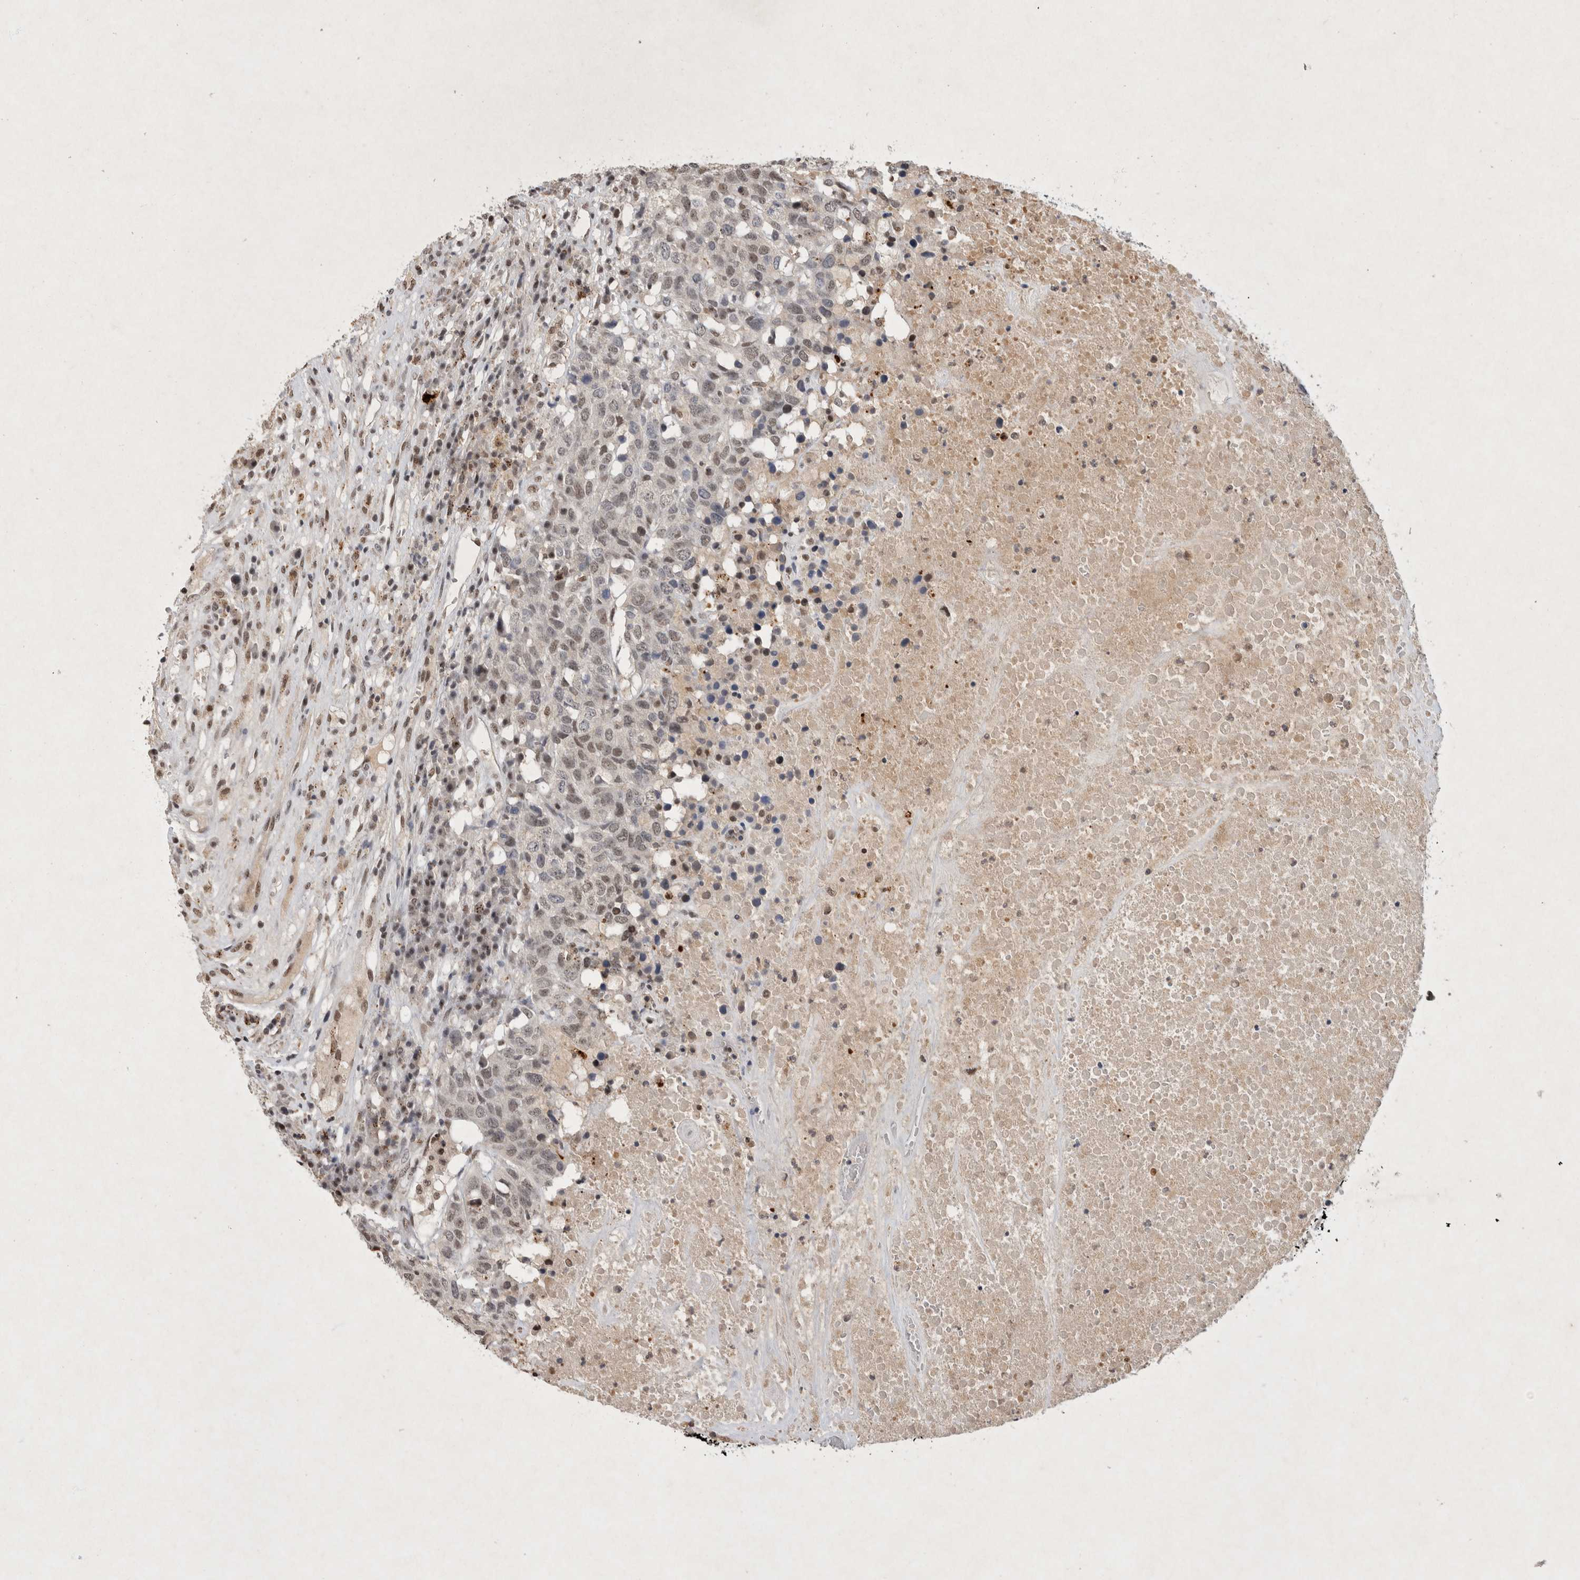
{"staining": {"intensity": "moderate", "quantity": ">75%", "location": "nuclear"}, "tissue": "head and neck cancer", "cell_type": "Tumor cells", "image_type": "cancer", "snomed": [{"axis": "morphology", "description": "Squamous cell carcinoma, NOS"}, {"axis": "topography", "description": "Head-Neck"}], "caption": "Head and neck cancer stained with DAB (3,3'-diaminobenzidine) IHC exhibits medium levels of moderate nuclear positivity in approximately >75% of tumor cells.", "gene": "XRCC5", "patient": {"sex": "male", "age": 66}}